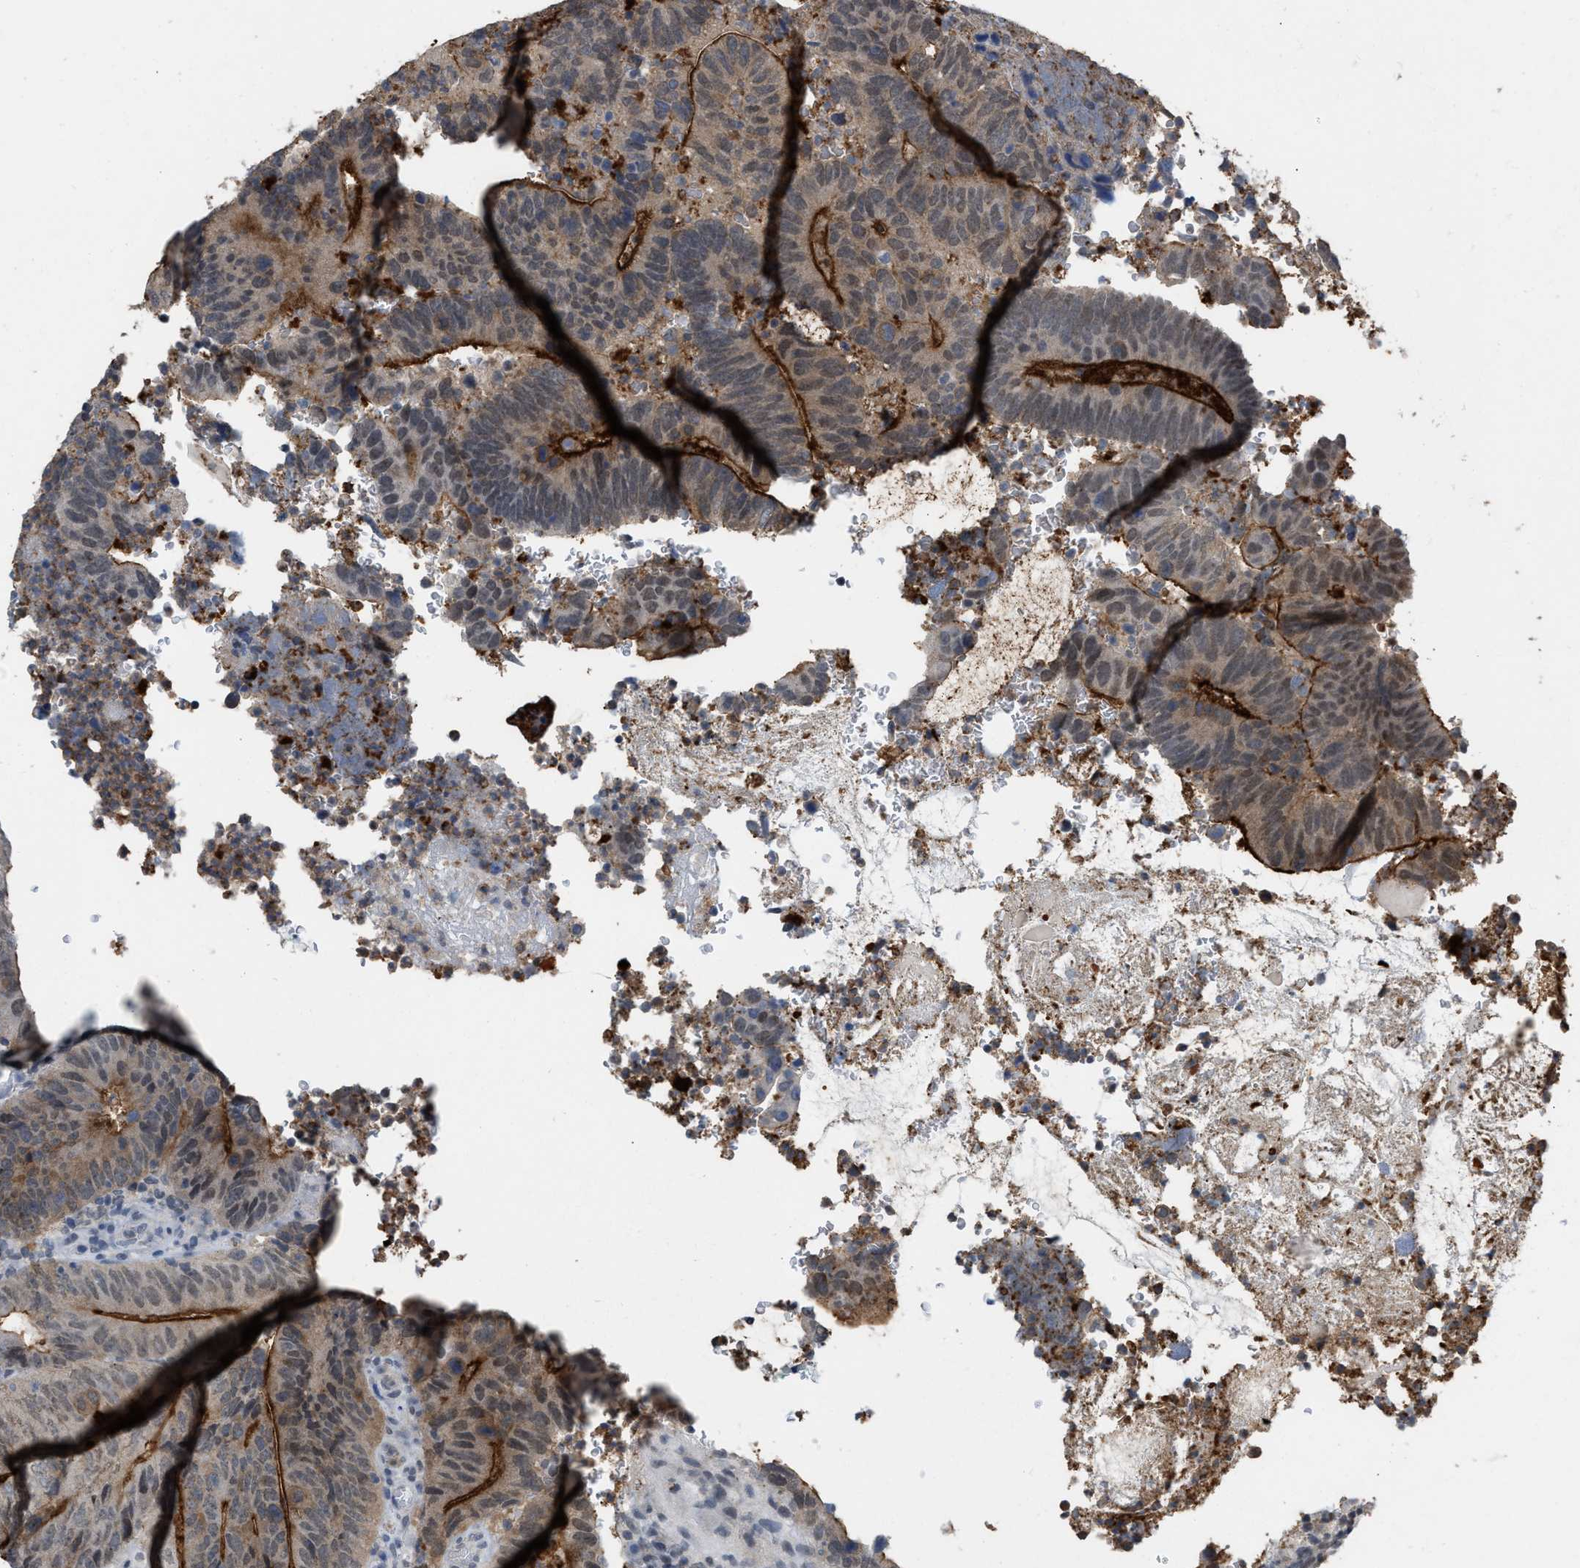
{"staining": {"intensity": "moderate", "quantity": ">75%", "location": "cytoplasmic/membranous"}, "tissue": "colorectal cancer", "cell_type": "Tumor cells", "image_type": "cancer", "snomed": [{"axis": "morphology", "description": "Adenocarcinoma, NOS"}, {"axis": "topography", "description": "Colon"}], "caption": "Immunohistochemical staining of human colorectal adenocarcinoma exhibits medium levels of moderate cytoplasmic/membranous expression in about >75% of tumor cells.", "gene": "BAIAP2L1", "patient": {"sex": "male", "age": 56}}